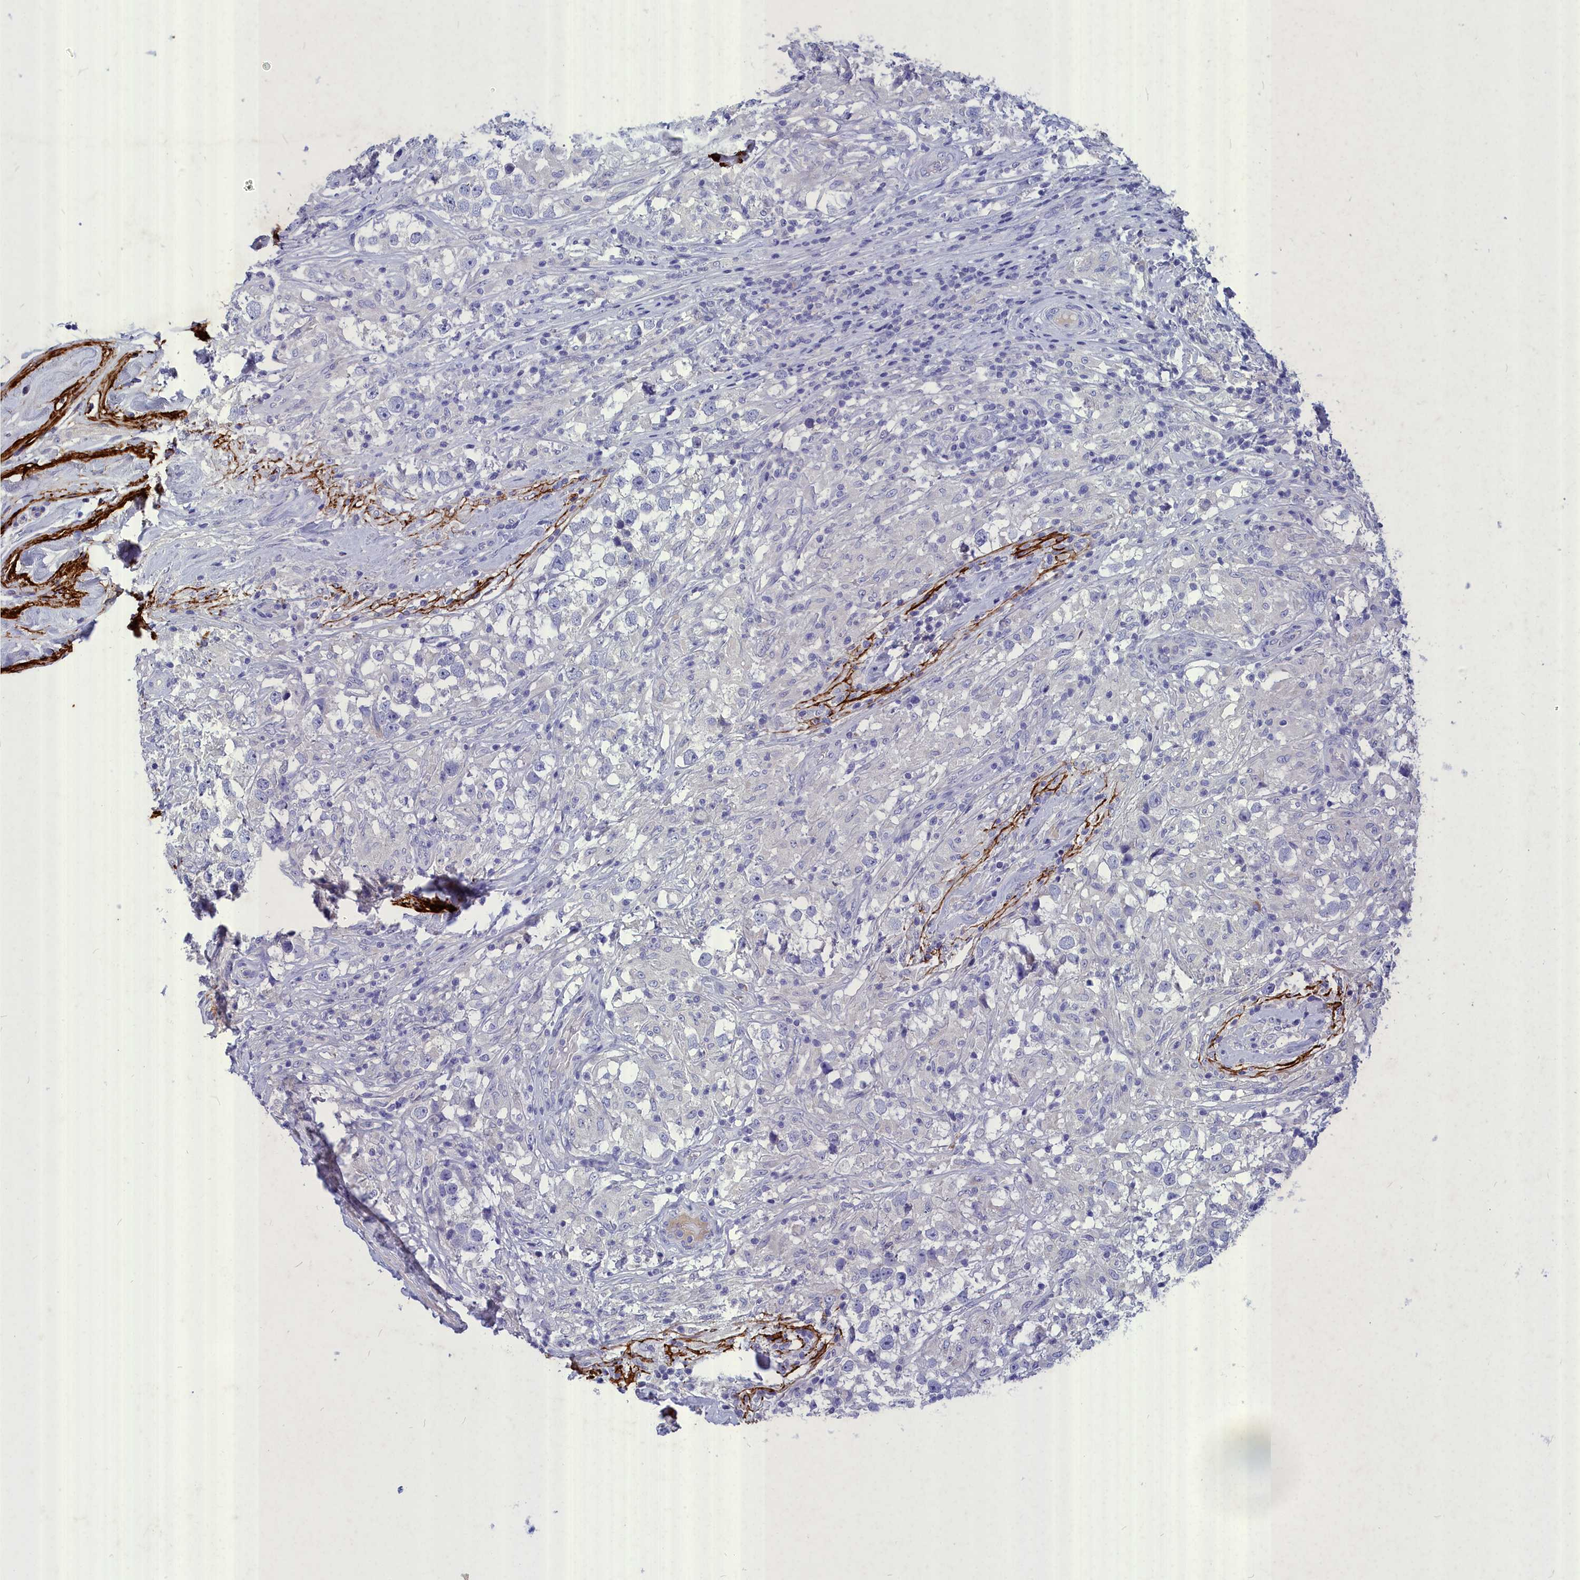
{"staining": {"intensity": "negative", "quantity": "none", "location": "none"}, "tissue": "testis cancer", "cell_type": "Tumor cells", "image_type": "cancer", "snomed": [{"axis": "morphology", "description": "Seminoma, NOS"}, {"axis": "topography", "description": "Testis"}], "caption": "Tumor cells show no significant protein expression in testis cancer.", "gene": "DEFB119", "patient": {"sex": "male", "age": 46}}